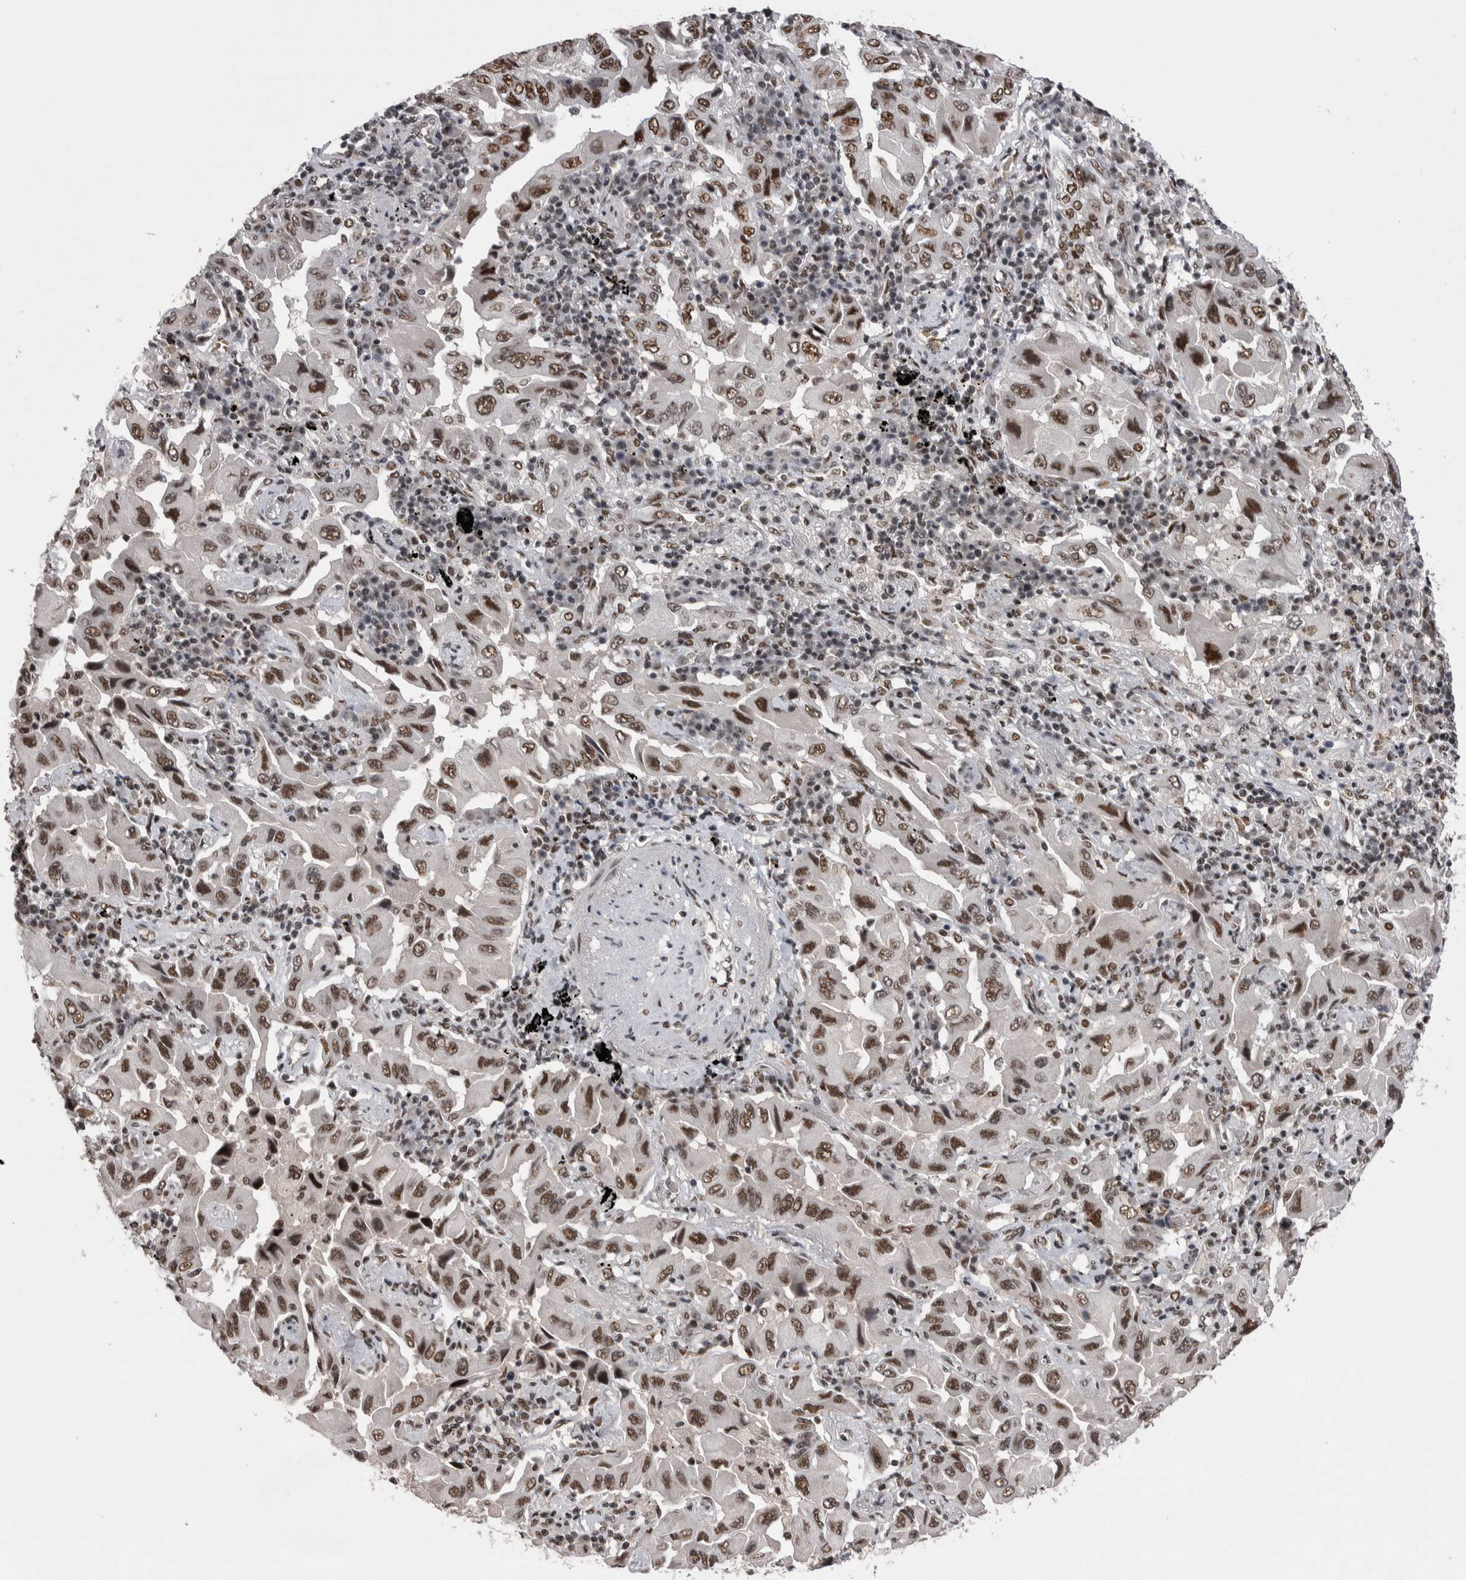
{"staining": {"intensity": "moderate", "quantity": ">75%", "location": "nuclear"}, "tissue": "lung cancer", "cell_type": "Tumor cells", "image_type": "cancer", "snomed": [{"axis": "morphology", "description": "Adenocarcinoma, NOS"}, {"axis": "topography", "description": "Lung"}], "caption": "Human lung cancer stained with a protein marker exhibits moderate staining in tumor cells.", "gene": "DMTF1", "patient": {"sex": "female", "age": 65}}